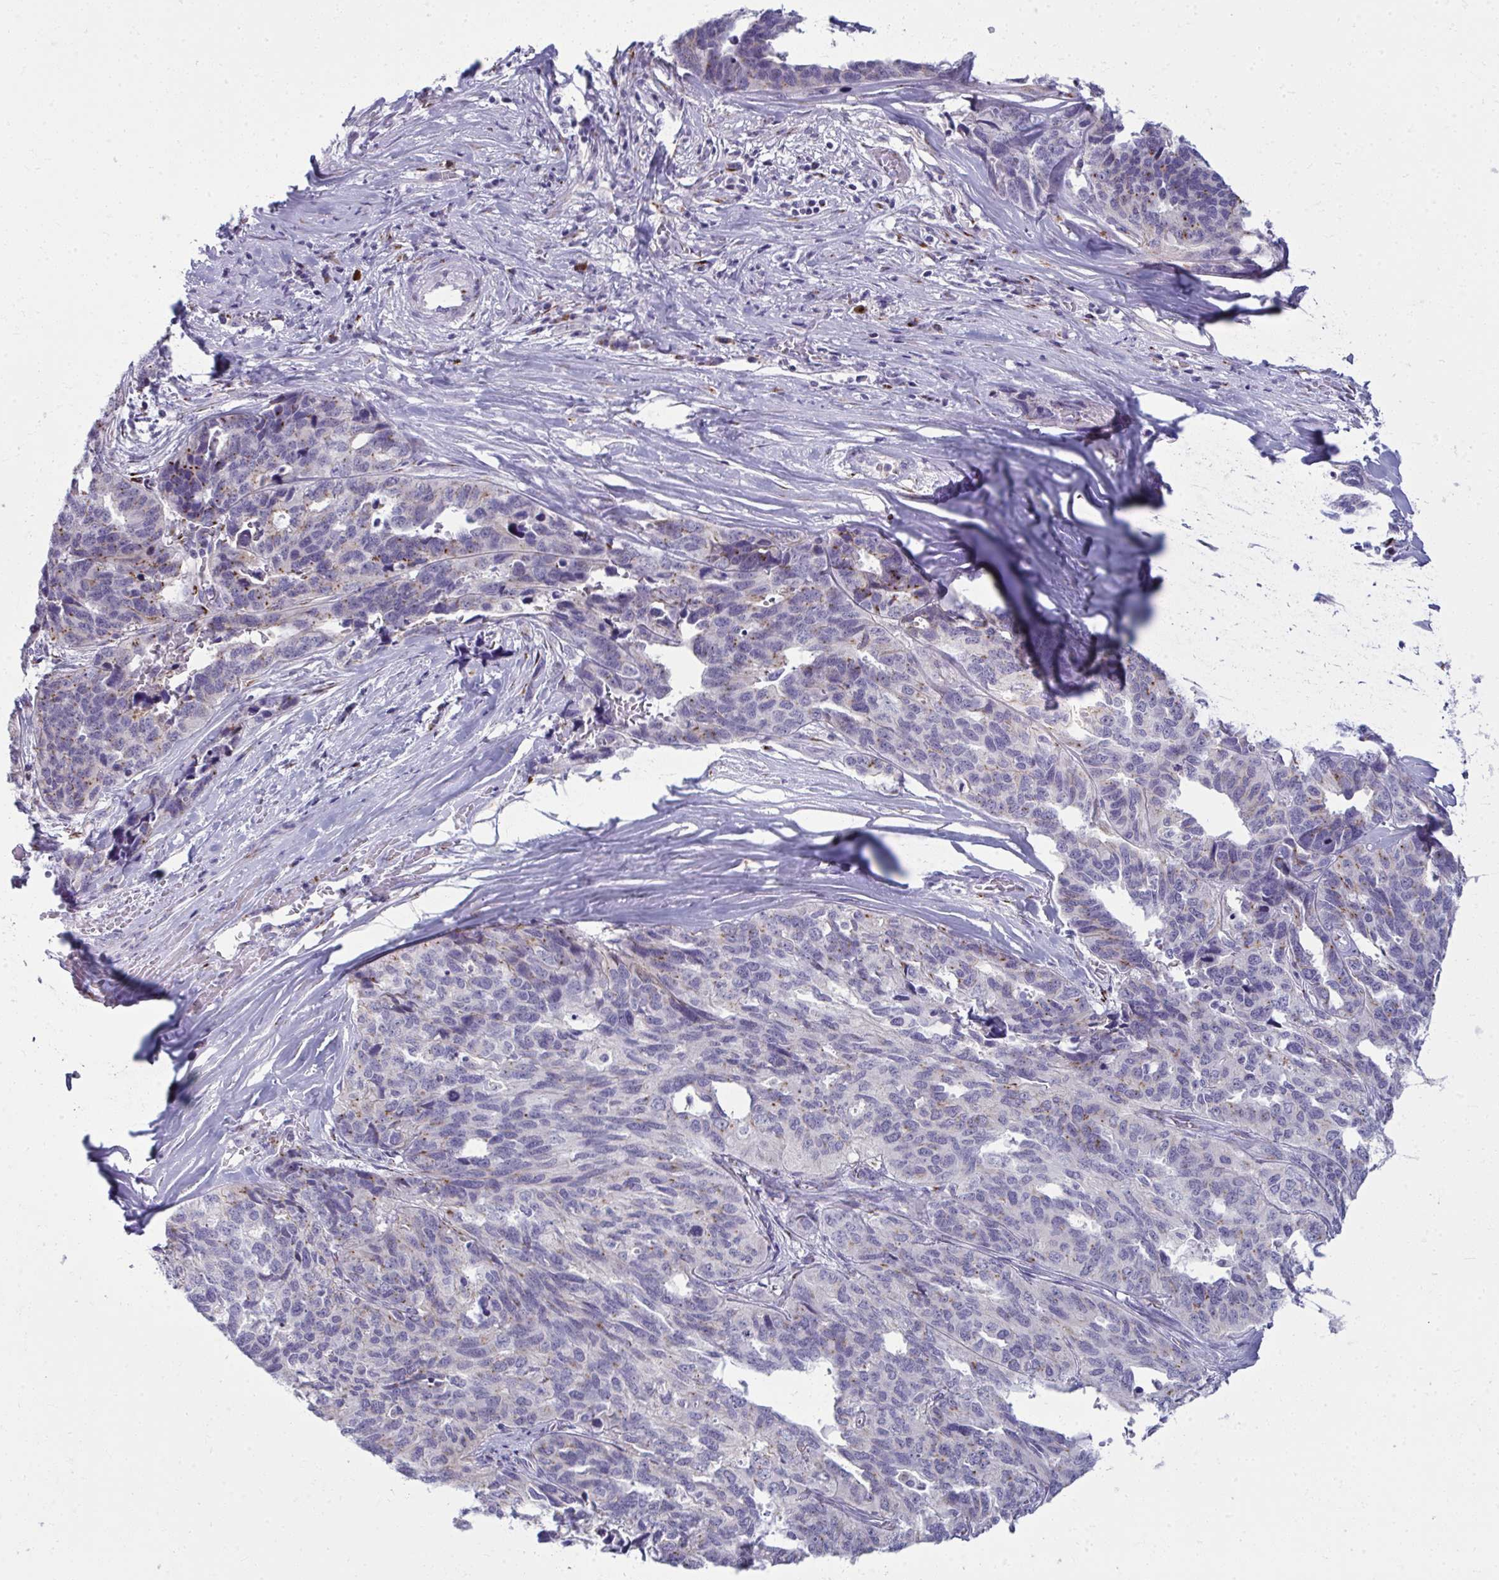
{"staining": {"intensity": "moderate", "quantity": "<25%", "location": "cytoplasmic/membranous"}, "tissue": "ovarian cancer", "cell_type": "Tumor cells", "image_type": "cancer", "snomed": [{"axis": "morphology", "description": "Cystadenocarcinoma, serous, NOS"}, {"axis": "topography", "description": "Ovary"}], "caption": "Immunohistochemical staining of serous cystadenocarcinoma (ovarian) exhibits low levels of moderate cytoplasmic/membranous expression in approximately <25% of tumor cells.", "gene": "DTX4", "patient": {"sex": "female", "age": 64}}